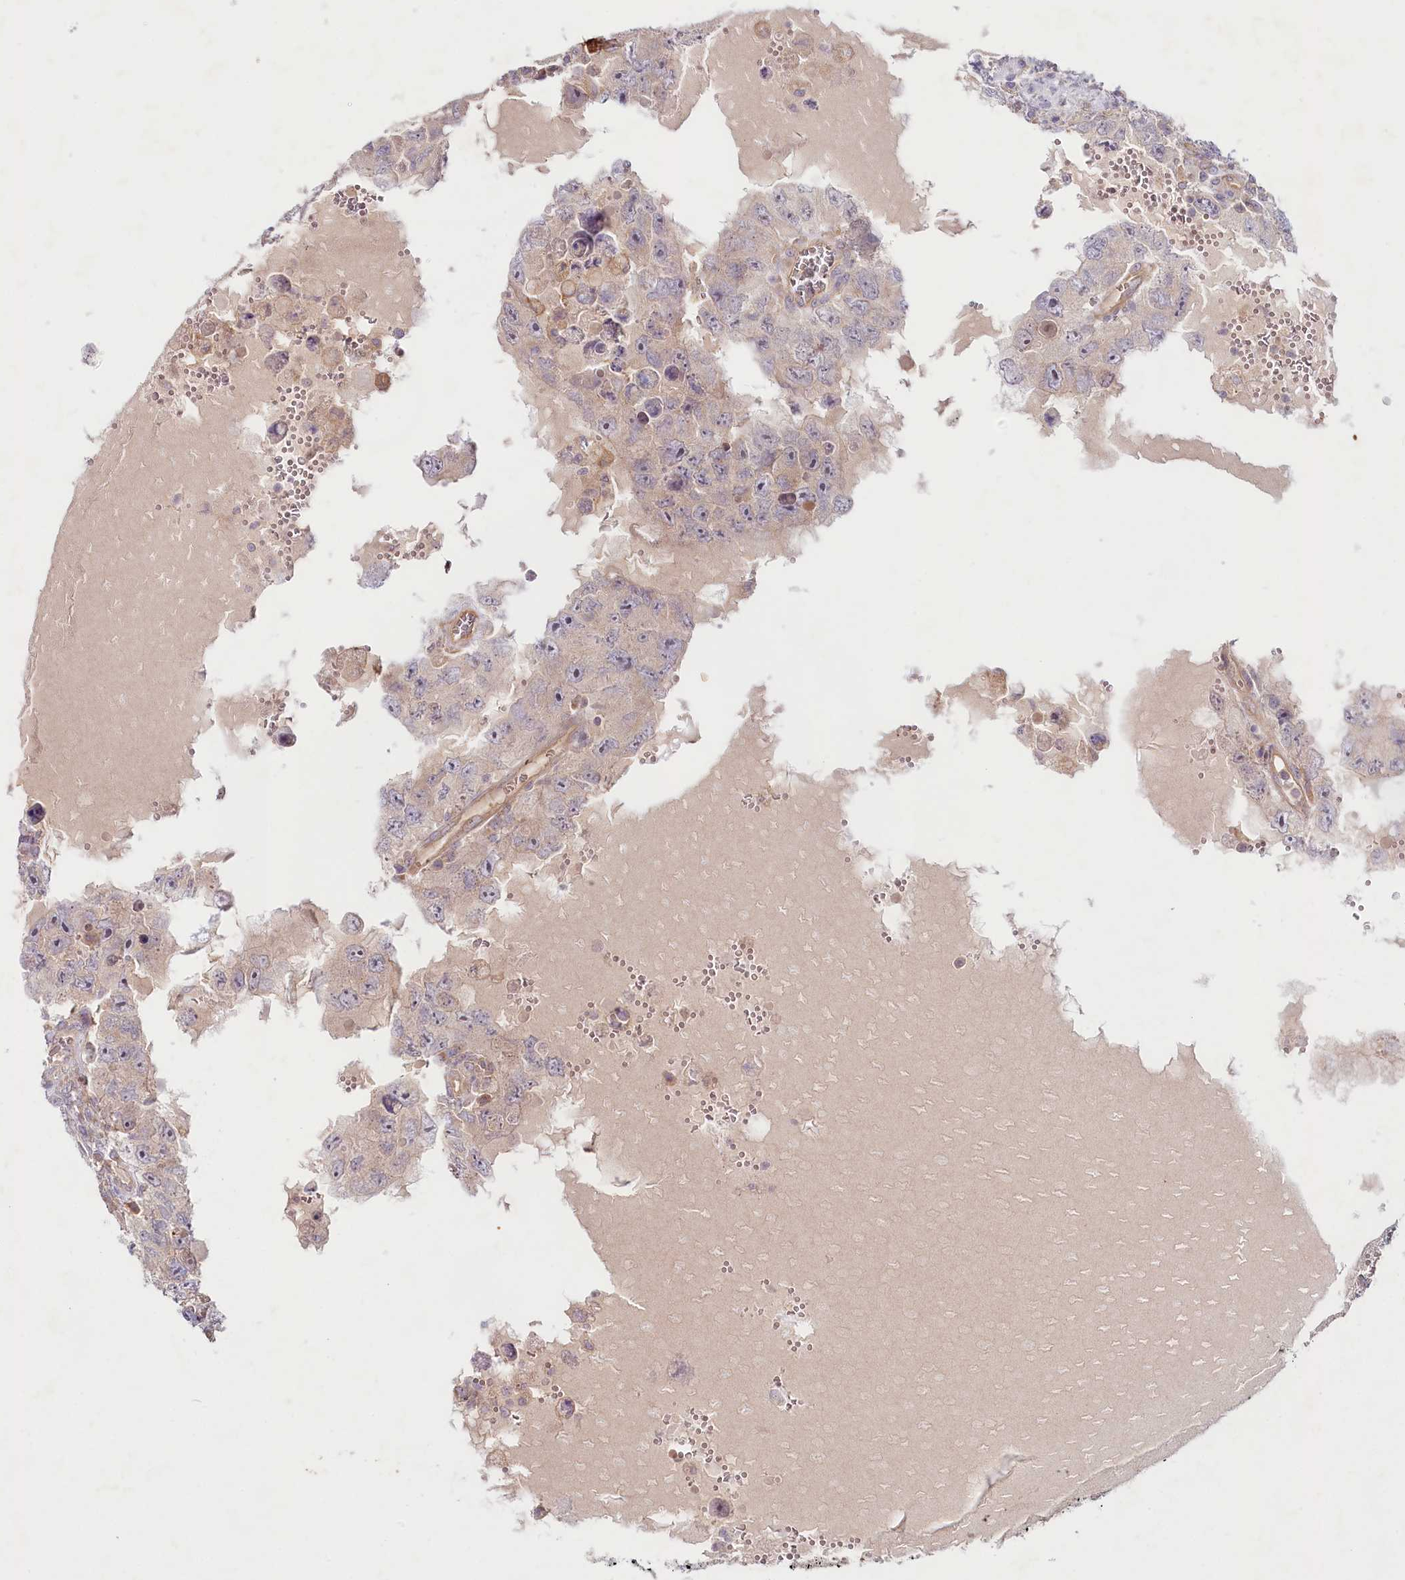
{"staining": {"intensity": "weak", "quantity": "<25%", "location": "cytoplasmic/membranous"}, "tissue": "testis cancer", "cell_type": "Tumor cells", "image_type": "cancer", "snomed": [{"axis": "morphology", "description": "Carcinoma, Embryonal, NOS"}, {"axis": "topography", "description": "Testis"}], "caption": "Histopathology image shows no significant protein staining in tumor cells of testis cancer.", "gene": "TNIP1", "patient": {"sex": "male", "age": 26}}